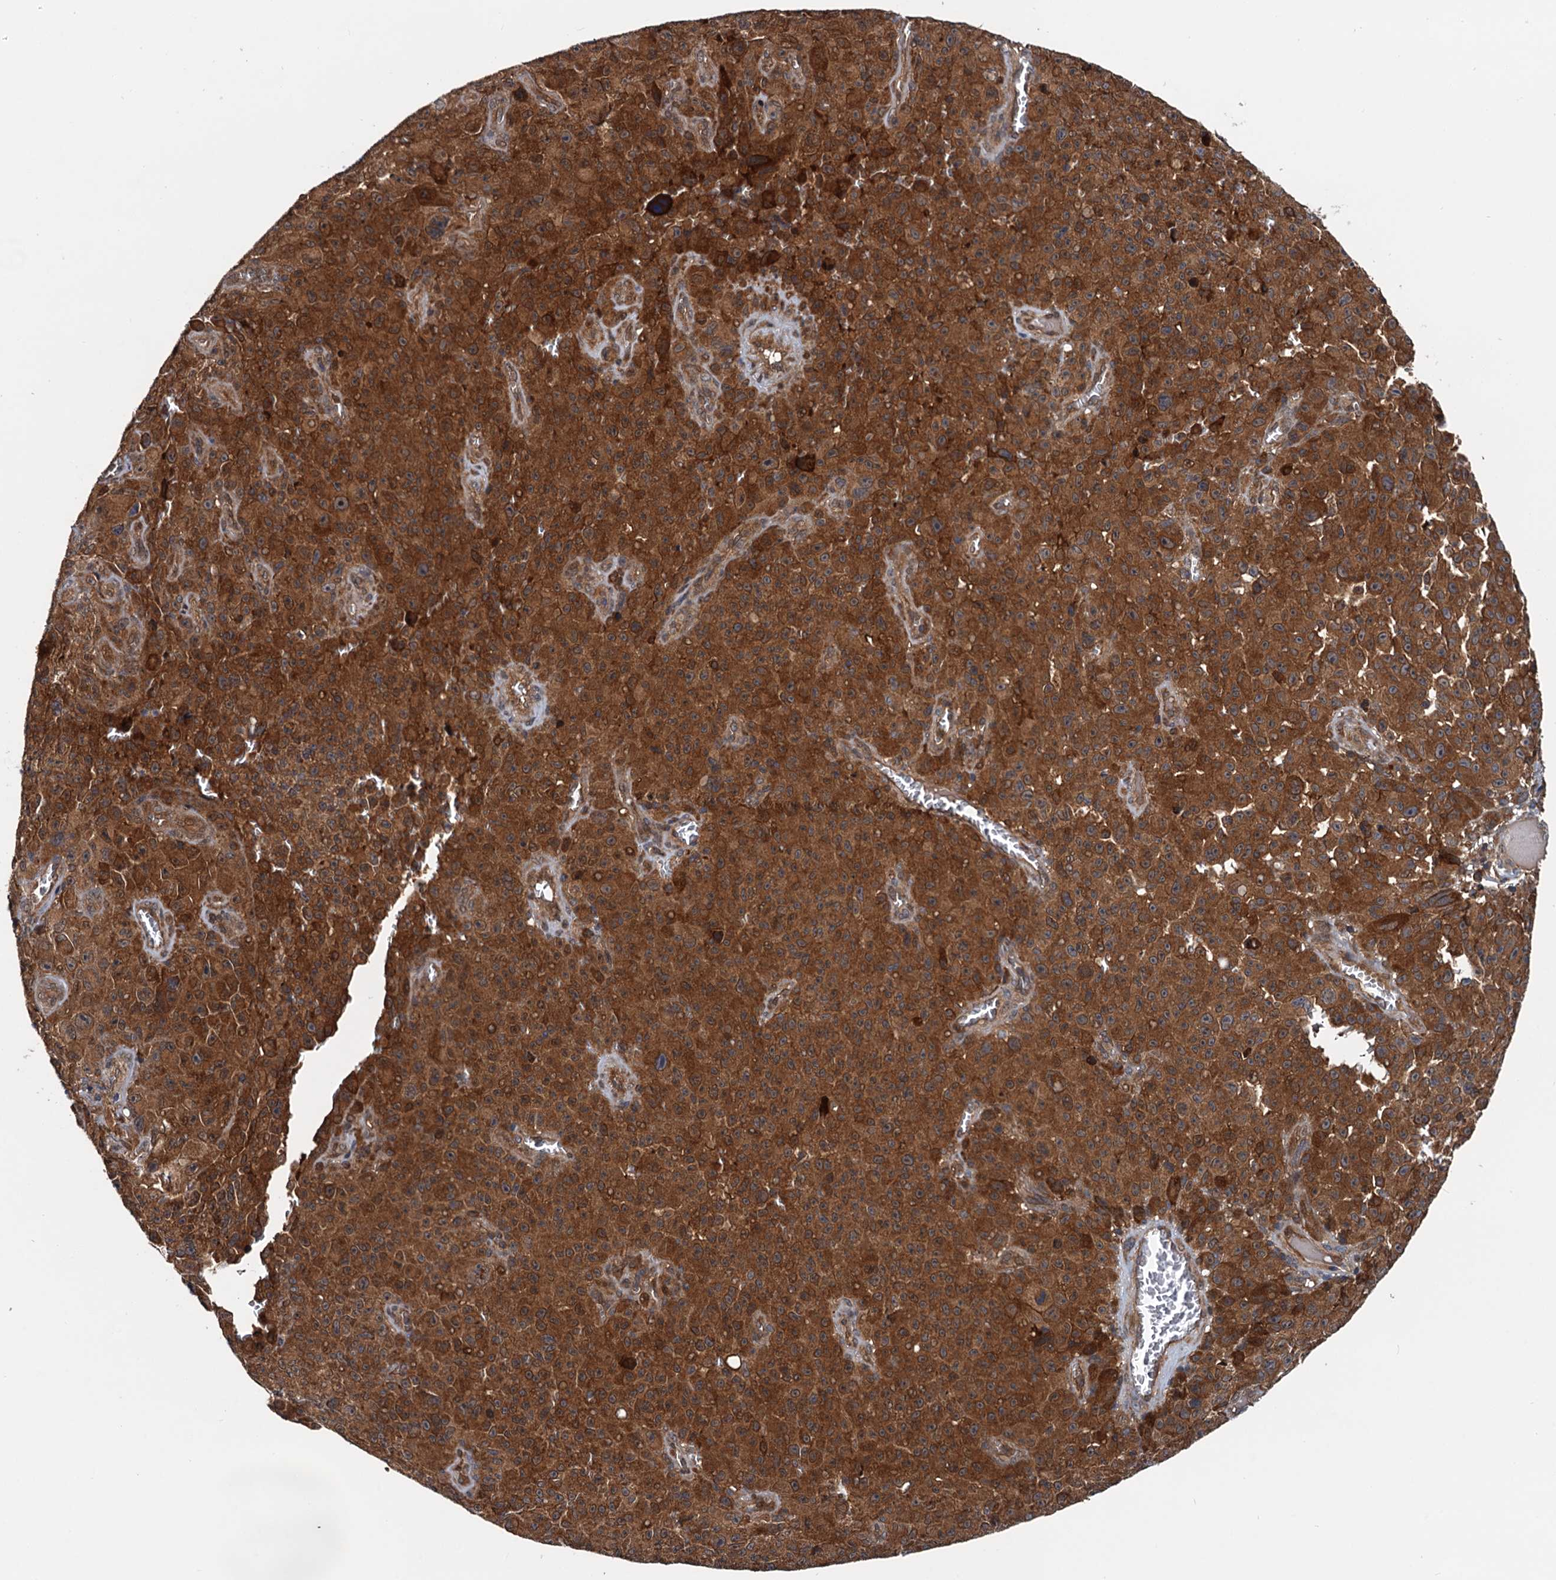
{"staining": {"intensity": "strong", "quantity": ">75%", "location": "cytoplasmic/membranous"}, "tissue": "melanoma", "cell_type": "Tumor cells", "image_type": "cancer", "snomed": [{"axis": "morphology", "description": "Malignant melanoma, NOS"}, {"axis": "topography", "description": "Skin"}], "caption": "Immunohistochemical staining of melanoma reveals strong cytoplasmic/membranous protein expression in approximately >75% of tumor cells.", "gene": "AAGAB", "patient": {"sex": "female", "age": 82}}